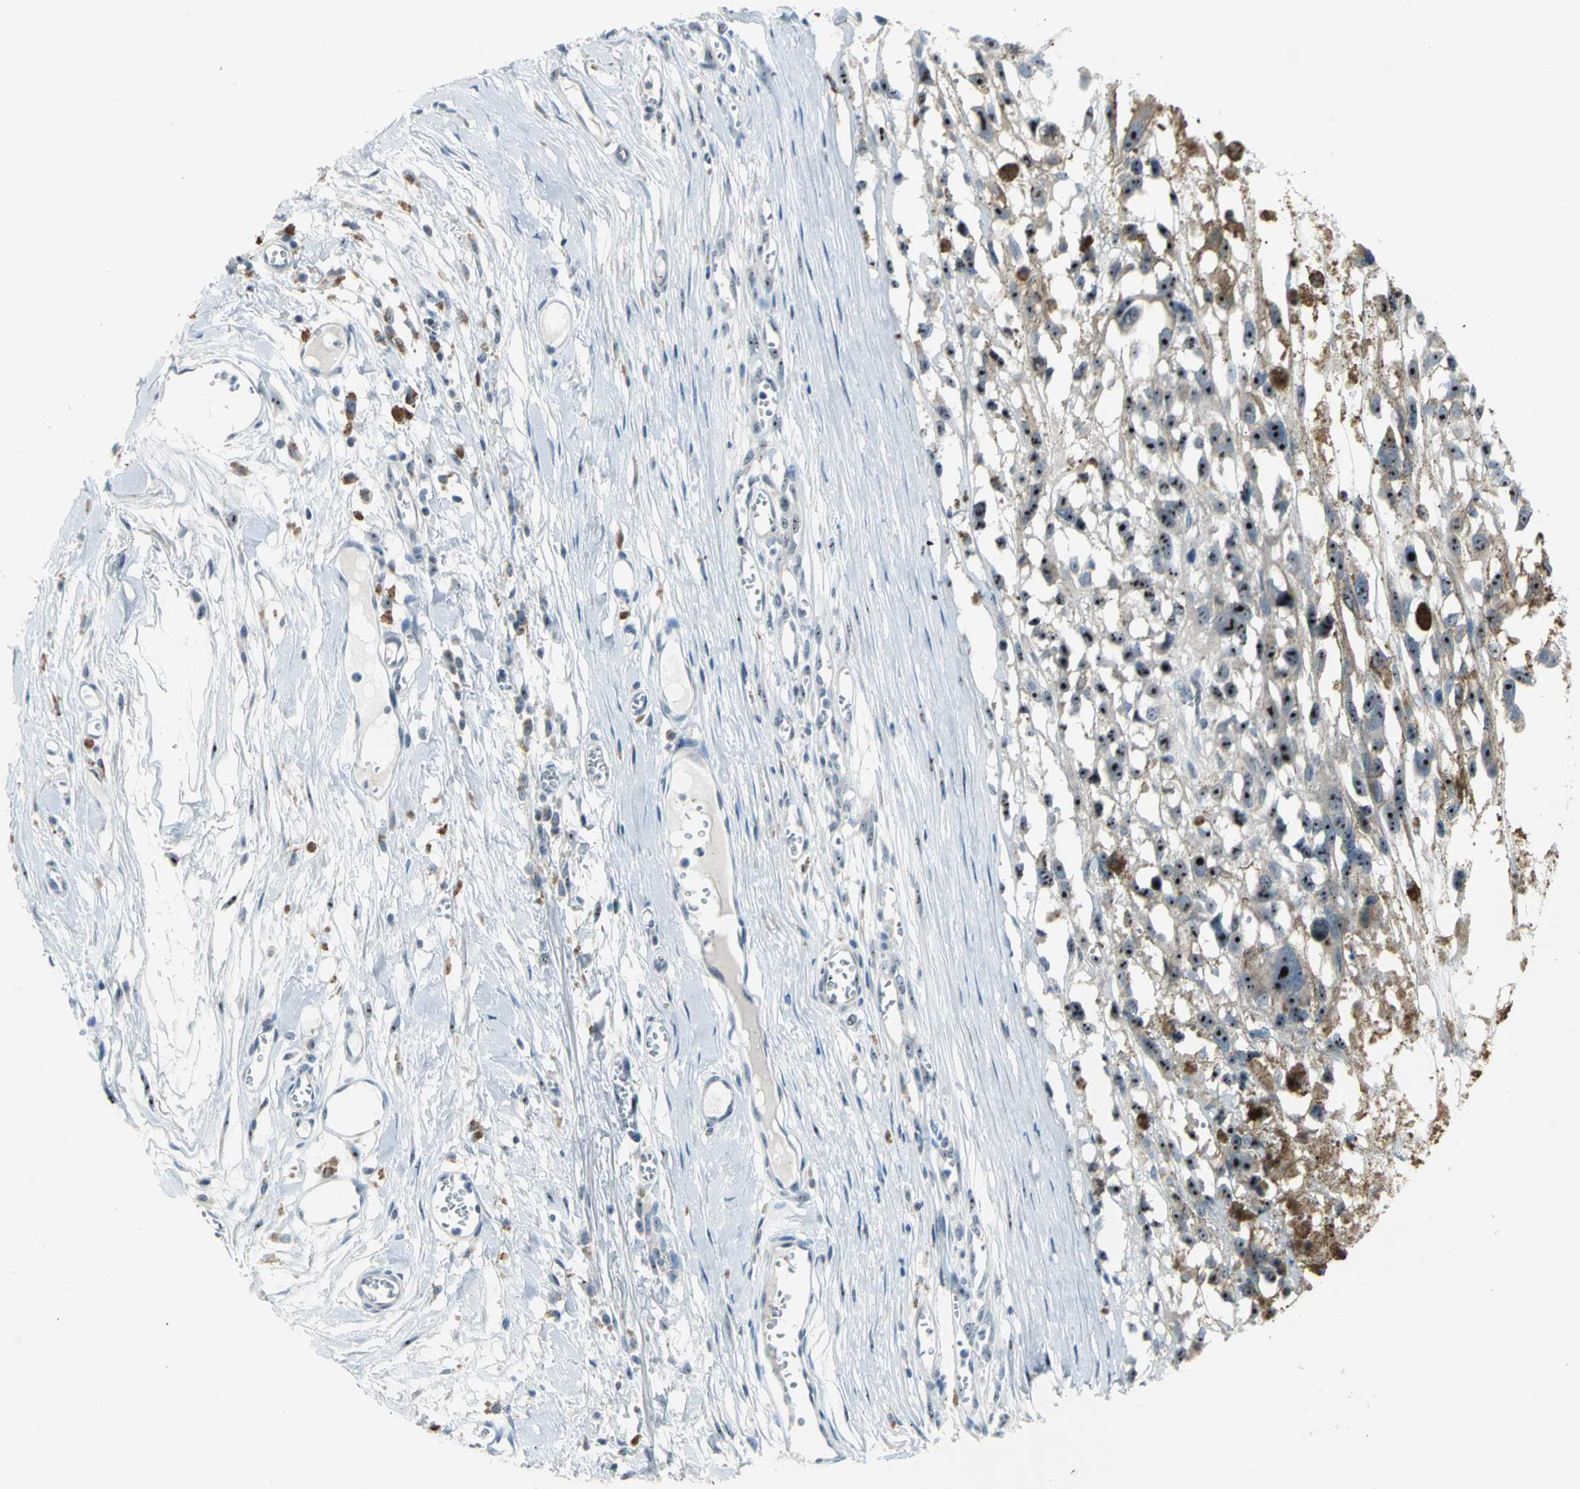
{"staining": {"intensity": "strong", "quantity": ">75%", "location": "nuclear"}, "tissue": "melanoma", "cell_type": "Tumor cells", "image_type": "cancer", "snomed": [{"axis": "morphology", "description": "Malignant melanoma, Metastatic site"}, {"axis": "topography", "description": "Lymph node"}], "caption": "The photomicrograph exhibits a brown stain indicating the presence of a protein in the nuclear of tumor cells in malignant melanoma (metastatic site).", "gene": "MYBBP1A", "patient": {"sex": "male", "age": 59}}